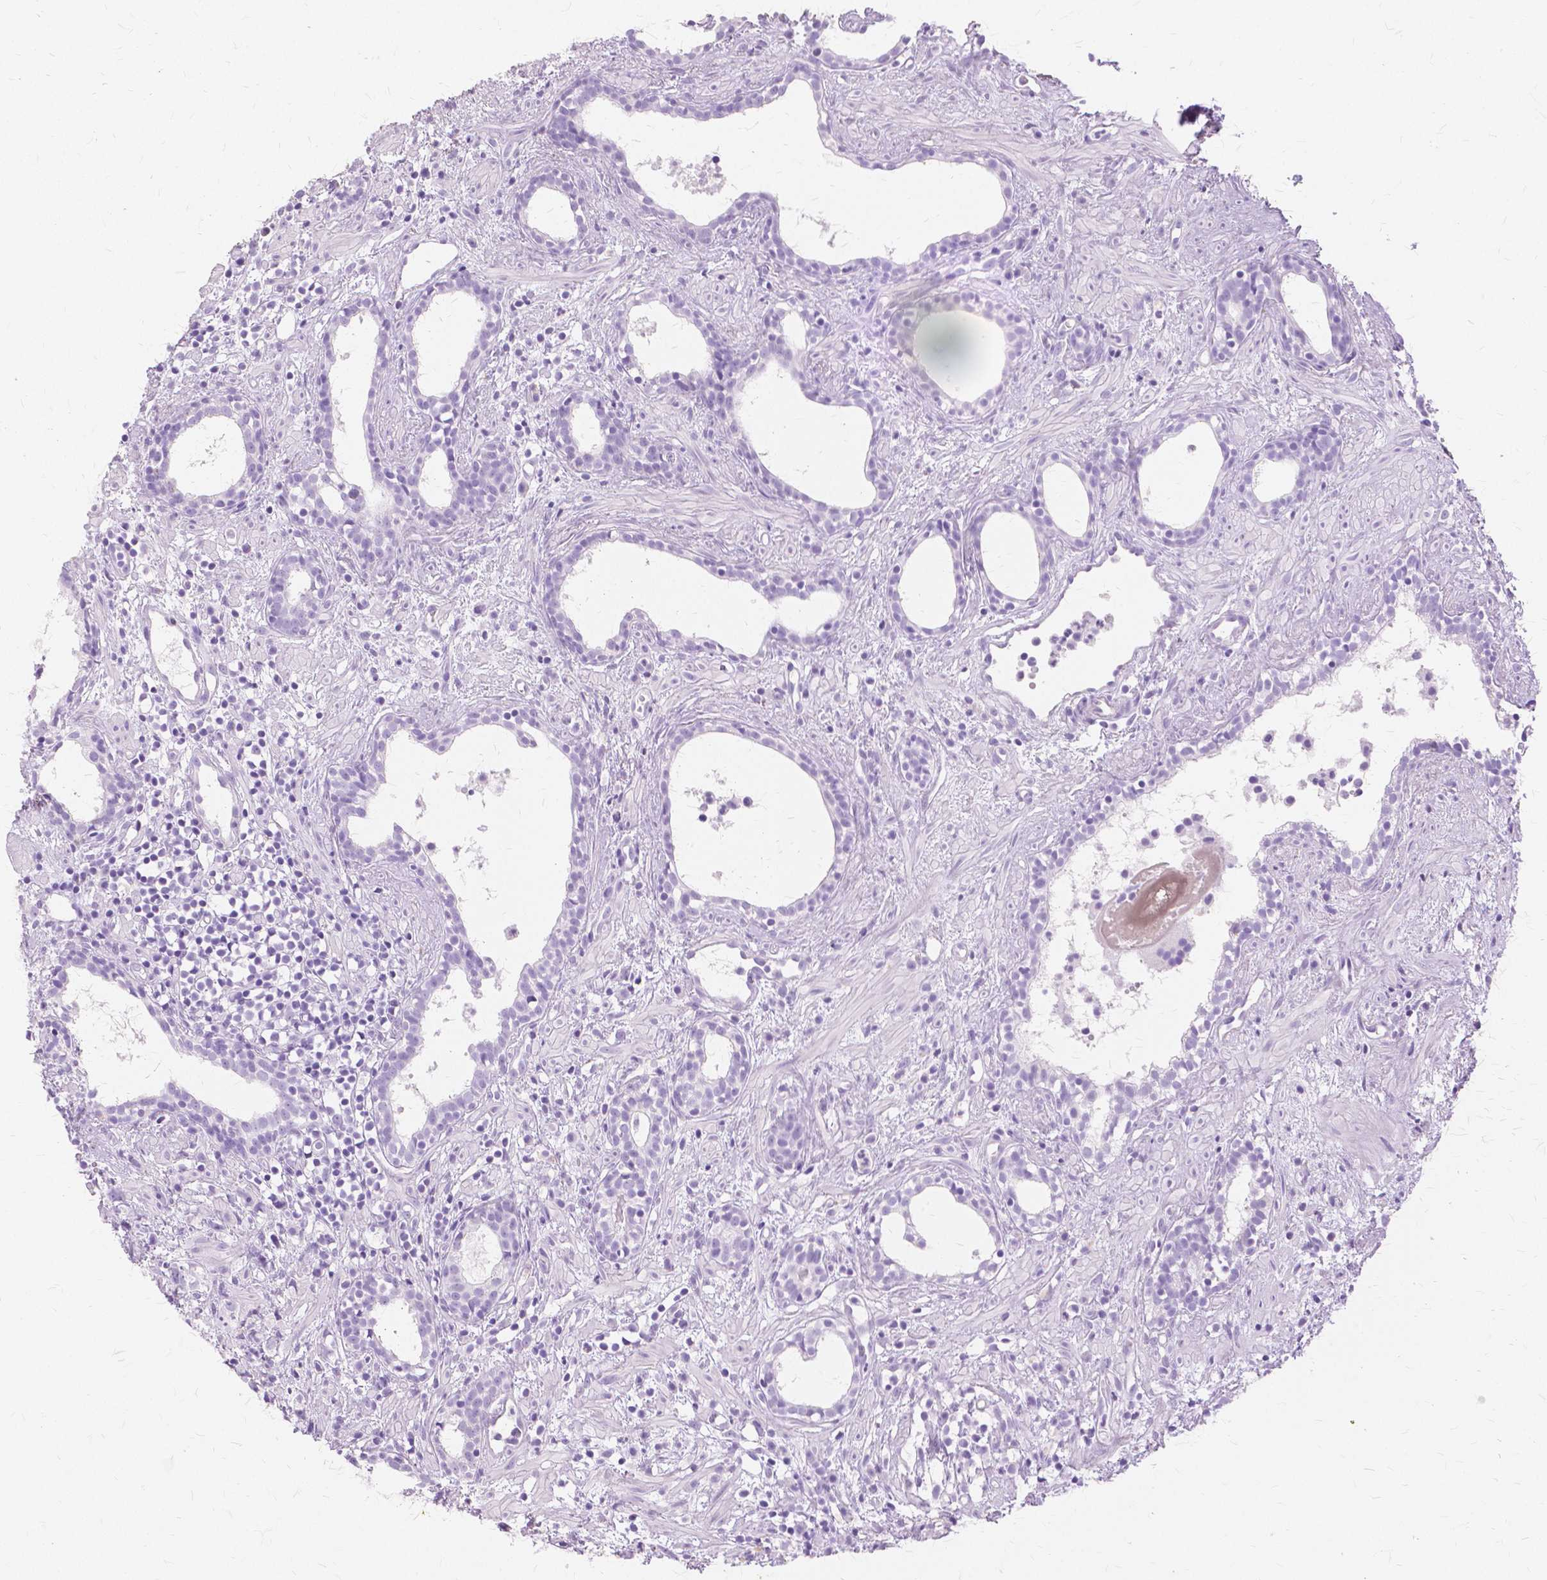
{"staining": {"intensity": "negative", "quantity": "none", "location": "none"}, "tissue": "prostate cancer", "cell_type": "Tumor cells", "image_type": "cancer", "snomed": [{"axis": "morphology", "description": "Adenocarcinoma, High grade"}, {"axis": "topography", "description": "Prostate"}], "caption": "Tumor cells are negative for brown protein staining in high-grade adenocarcinoma (prostate). Brightfield microscopy of immunohistochemistry stained with DAB (brown) and hematoxylin (blue), captured at high magnification.", "gene": "TGM1", "patient": {"sex": "male", "age": 83}}